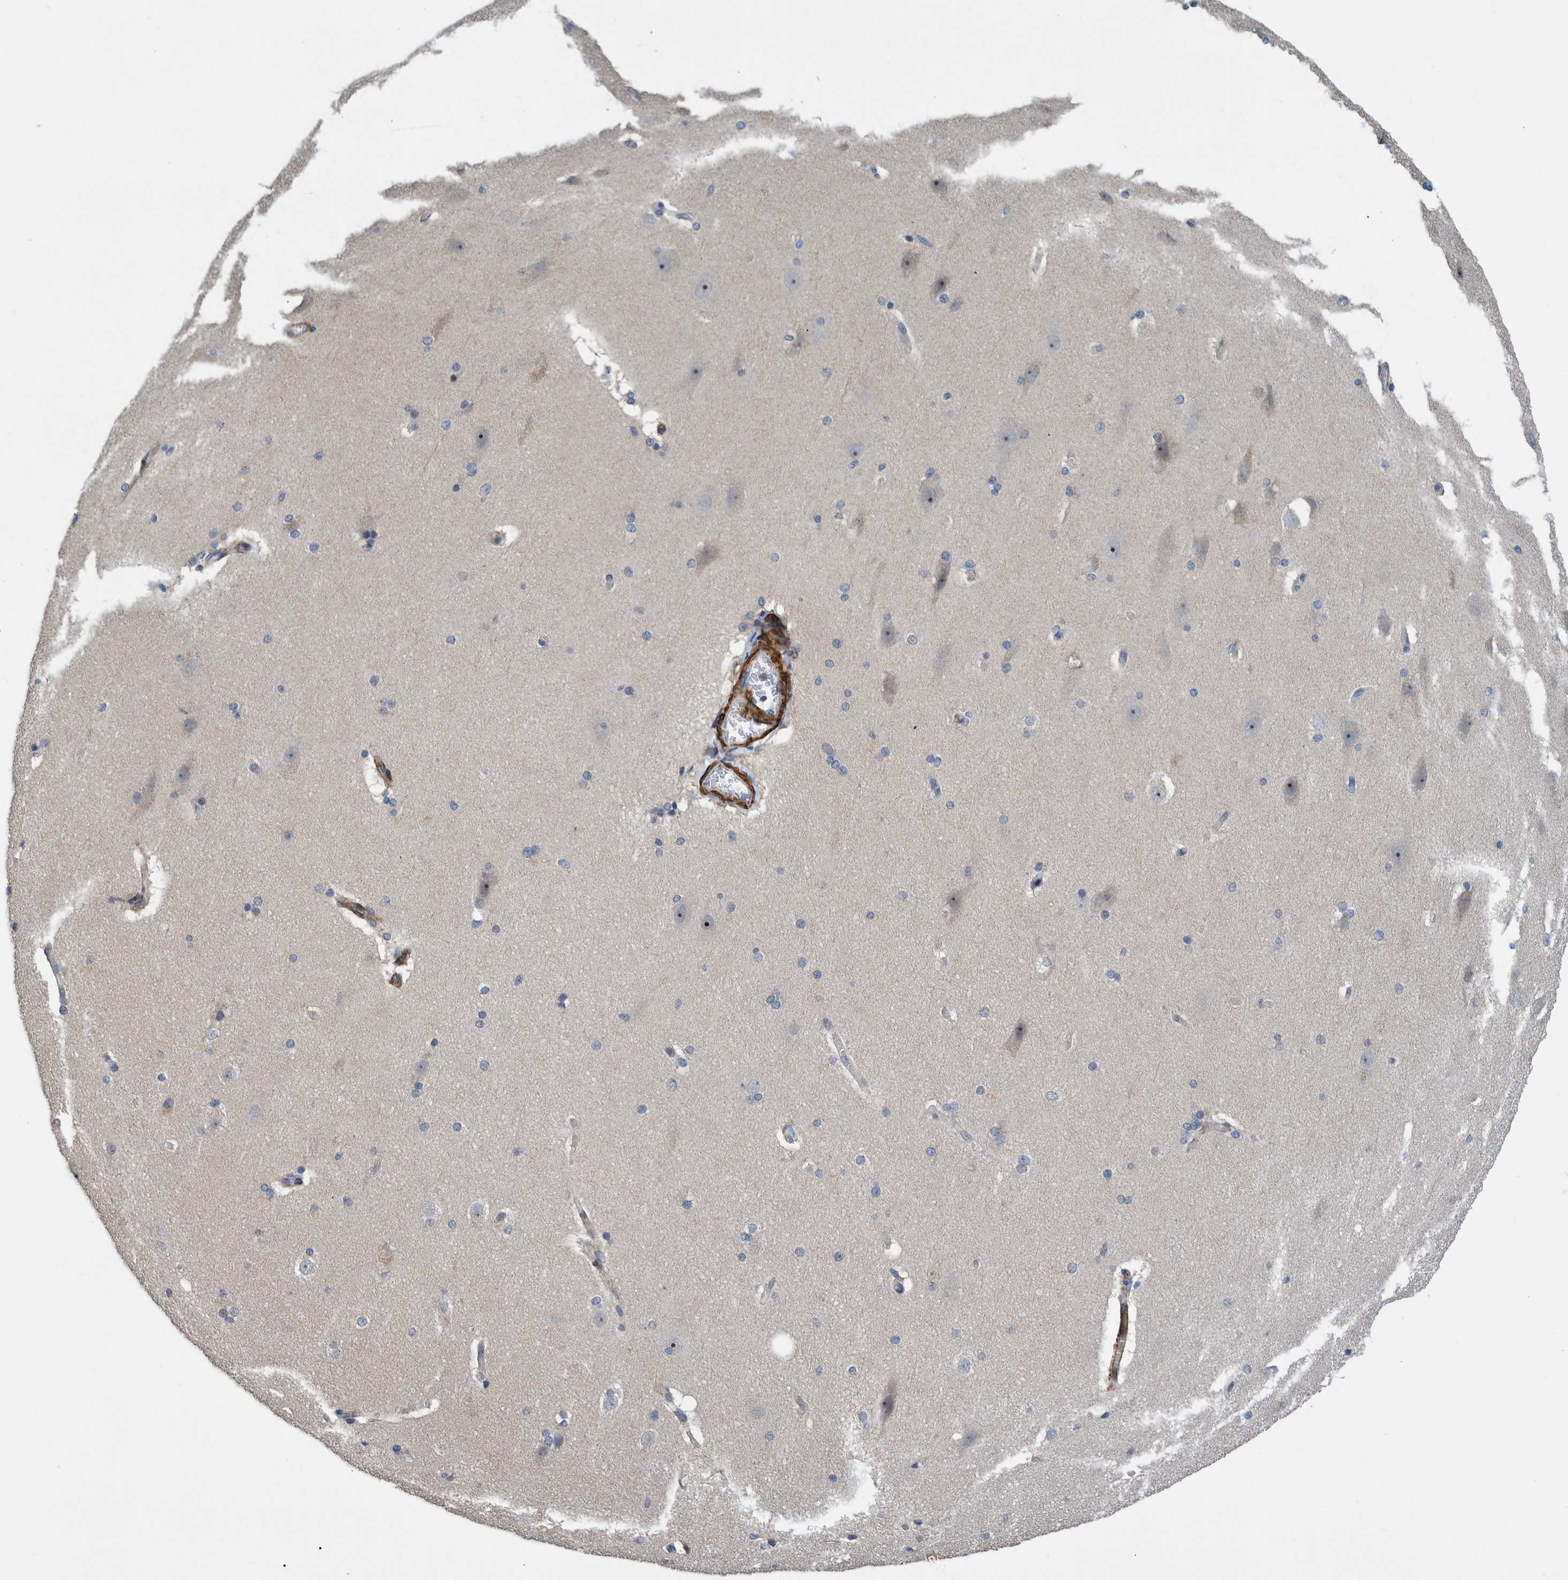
{"staining": {"intensity": "moderate", "quantity": "<25%", "location": "cytoplasmic/membranous"}, "tissue": "cerebral cortex", "cell_type": "Endothelial cells", "image_type": "normal", "snomed": [{"axis": "morphology", "description": "Normal tissue, NOS"}, {"axis": "topography", "description": "Cerebral cortex"}, {"axis": "topography", "description": "Hippocampus"}], "caption": "A high-resolution image shows IHC staining of benign cerebral cortex, which reveals moderate cytoplasmic/membranous staining in approximately <25% of endothelial cells.", "gene": "MKS1", "patient": {"sex": "female", "age": 19}}